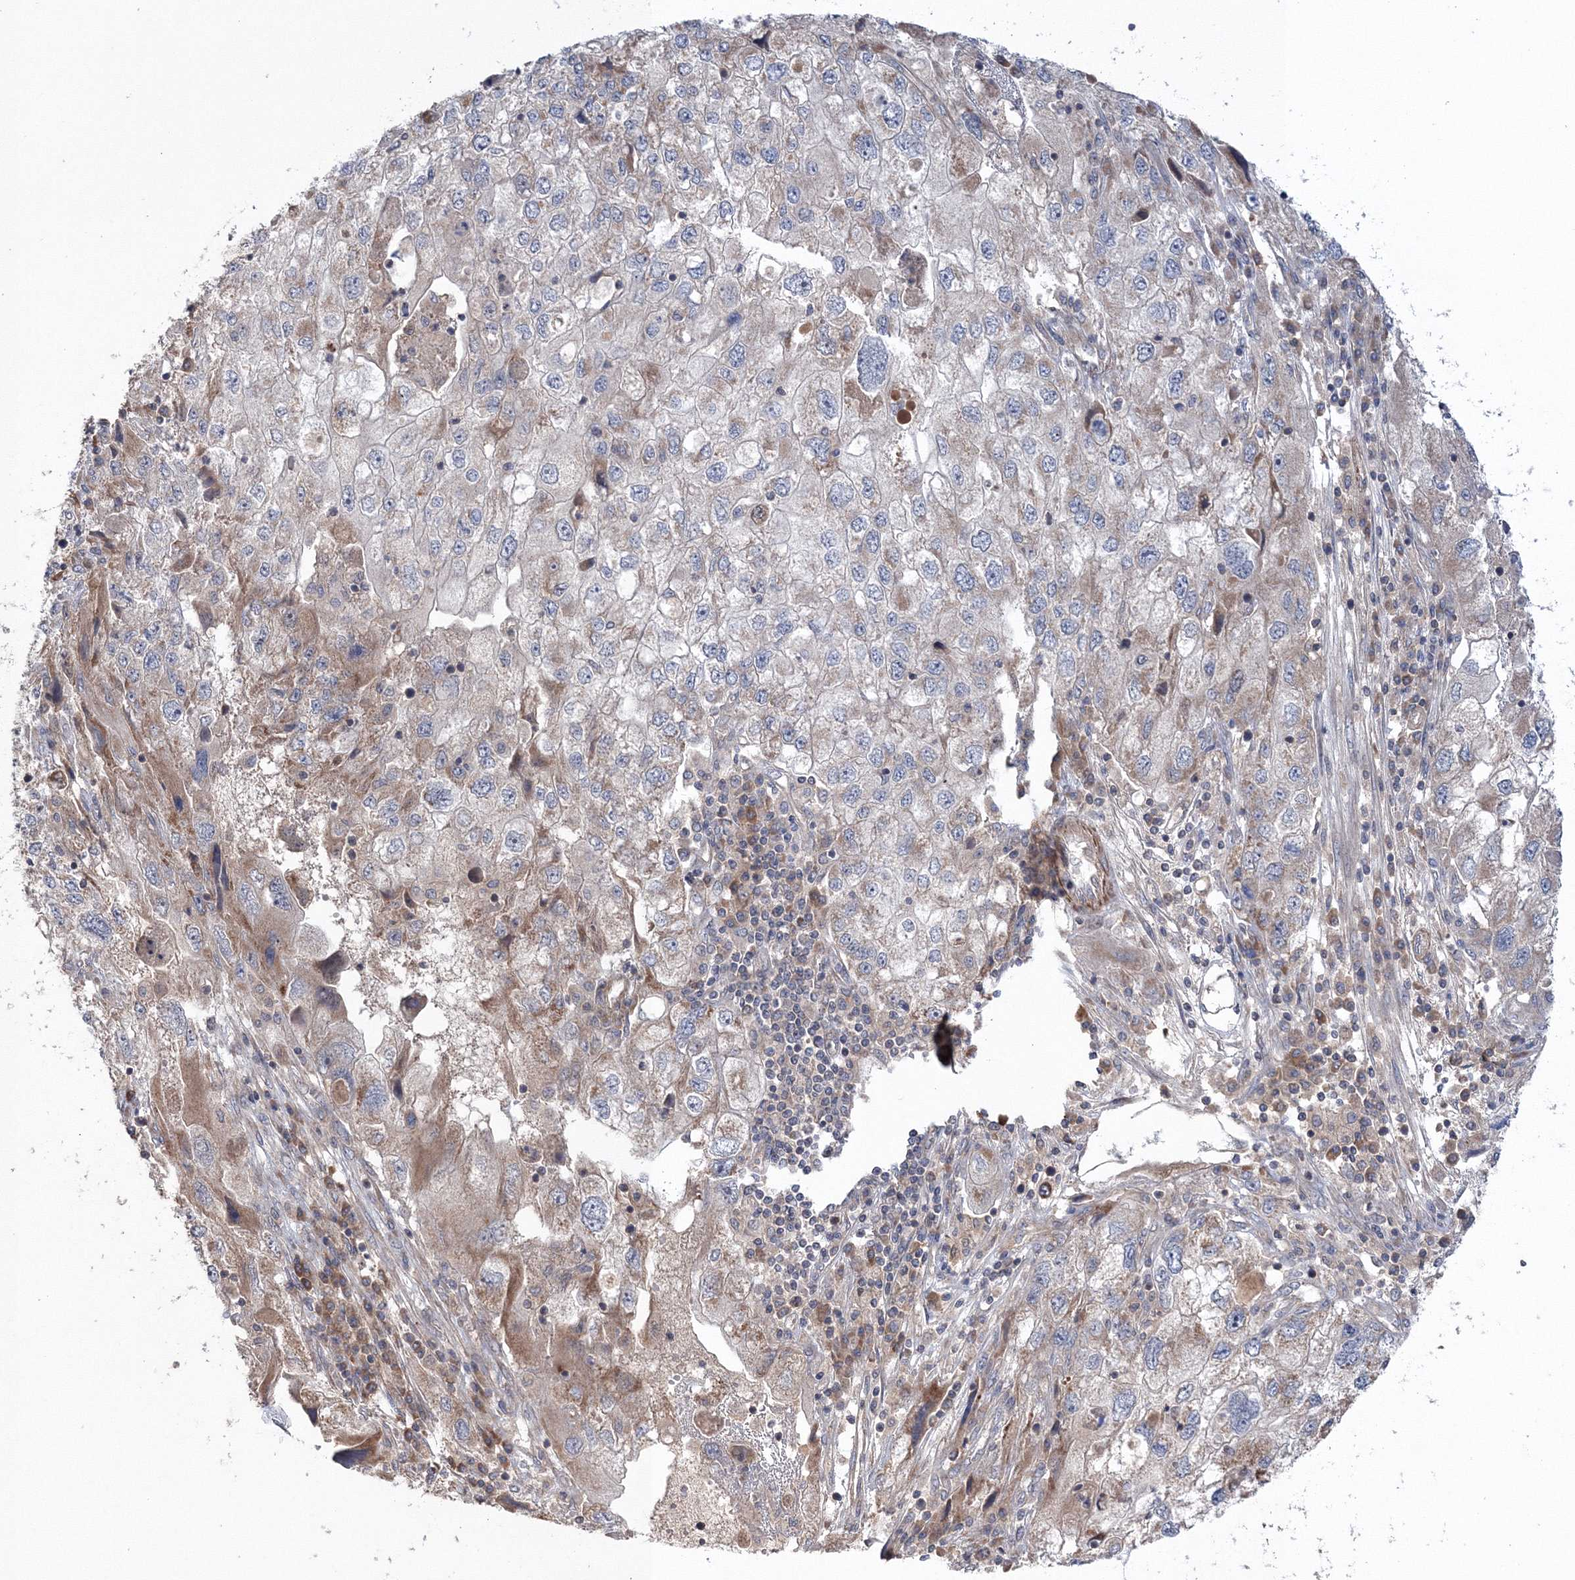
{"staining": {"intensity": "moderate", "quantity": "<25%", "location": "cytoplasmic/membranous"}, "tissue": "endometrial cancer", "cell_type": "Tumor cells", "image_type": "cancer", "snomed": [{"axis": "morphology", "description": "Adenocarcinoma, NOS"}, {"axis": "topography", "description": "Endometrium"}], "caption": "An immunohistochemistry (IHC) micrograph of tumor tissue is shown. Protein staining in brown shows moderate cytoplasmic/membranous positivity in adenocarcinoma (endometrial) within tumor cells. The staining was performed using DAB (3,3'-diaminobenzidine) to visualize the protein expression in brown, while the nuclei were stained in blue with hematoxylin (Magnification: 20x).", "gene": "NOA1", "patient": {"sex": "female", "age": 49}}